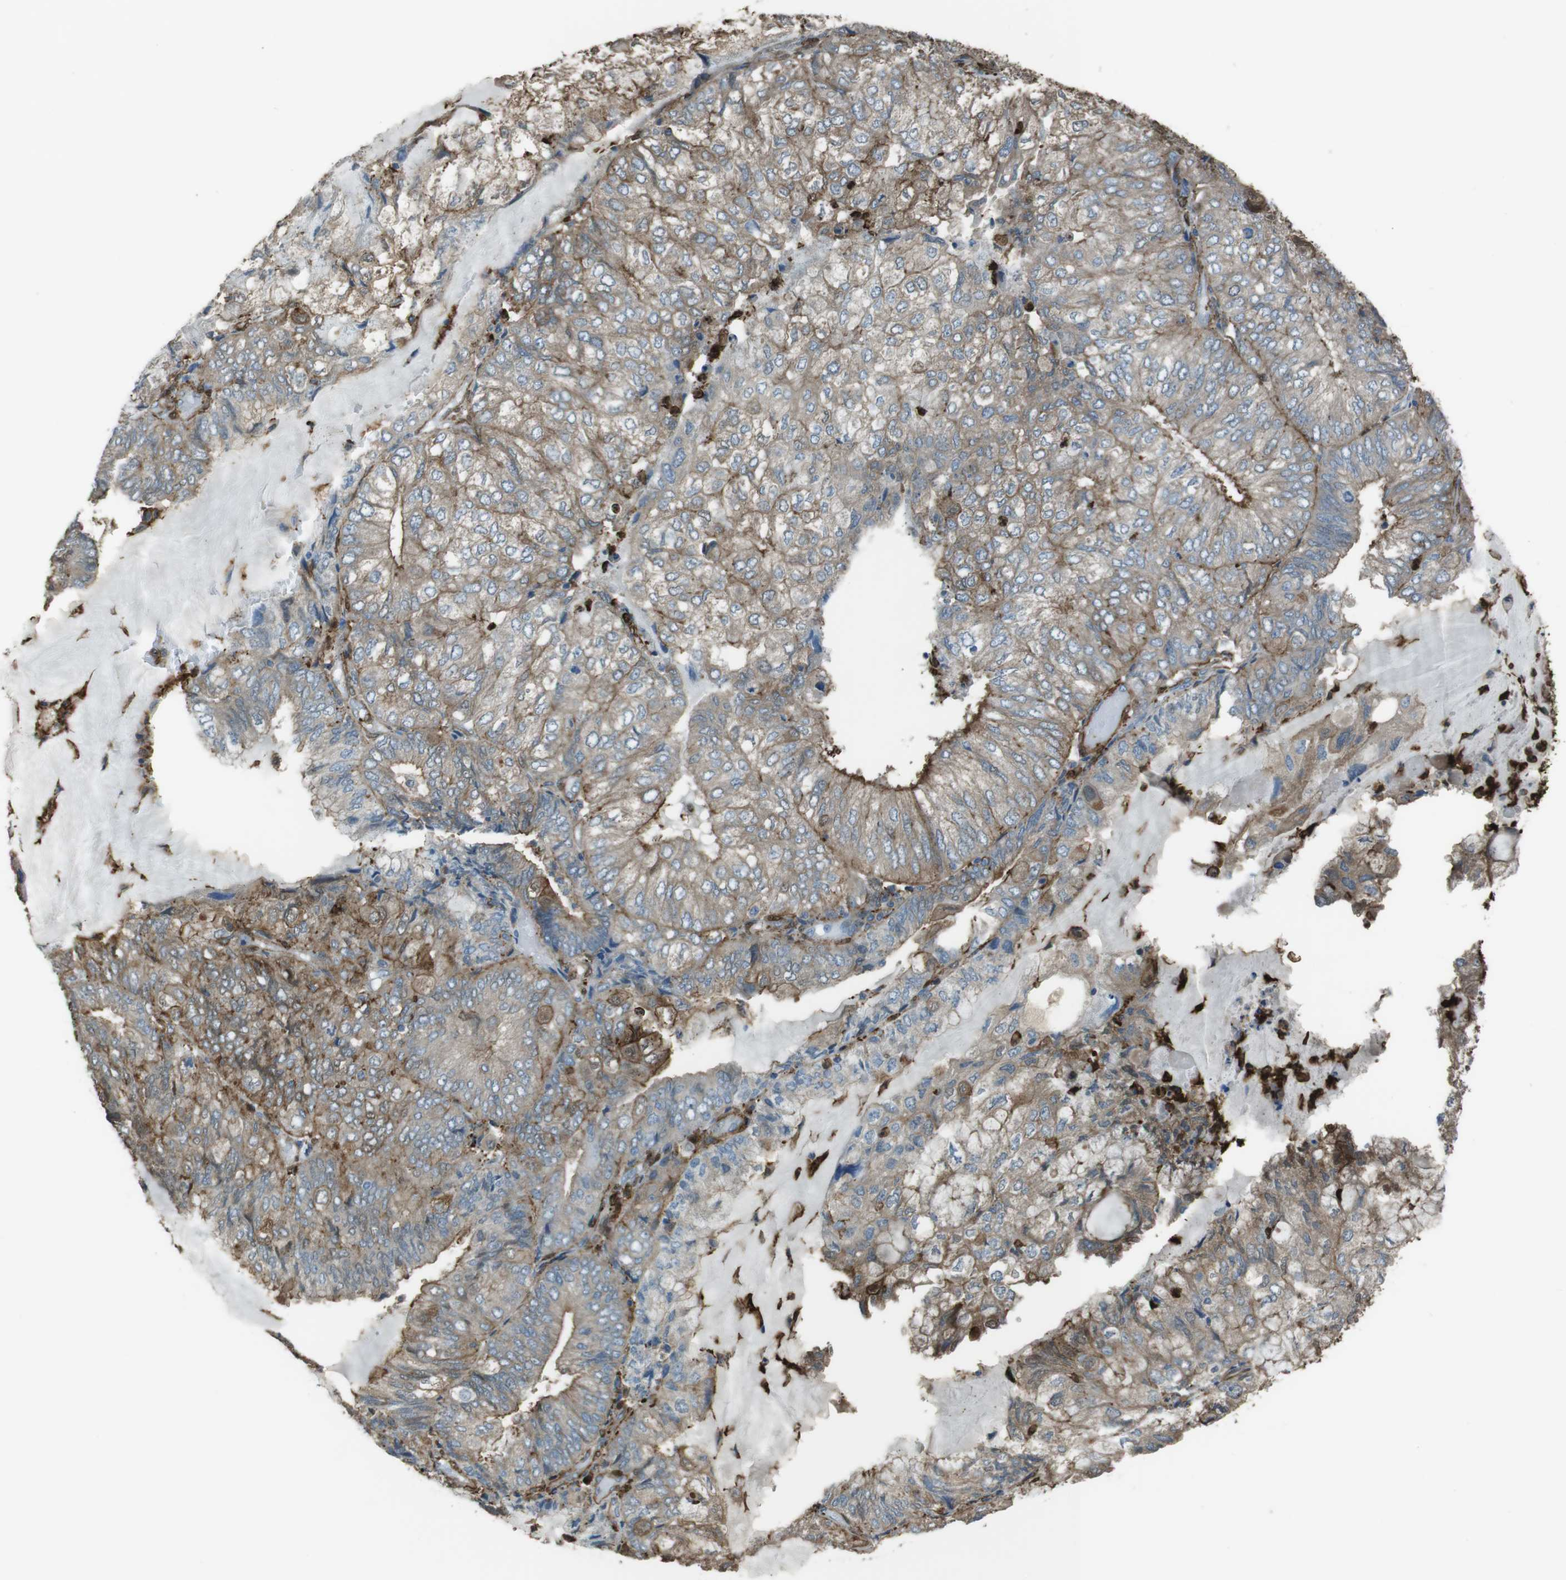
{"staining": {"intensity": "weak", "quantity": ">75%", "location": "cytoplasmic/membranous"}, "tissue": "endometrial cancer", "cell_type": "Tumor cells", "image_type": "cancer", "snomed": [{"axis": "morphology", "description": "Adenocarcinoma, NOS"}, {"axis": "topography", "description": "Endometrium"}], "caption": "This image exhibits endometrial adenocarcinoma stained with immunohistochemistry to label a protein in brown. The cytoplasmic/membranous of tumor cells show weak positivity for the protein. Nuclei are counter-stained blue.", "gene": "SFT2D1", "patient": {"sex": "female", "age": 81}}